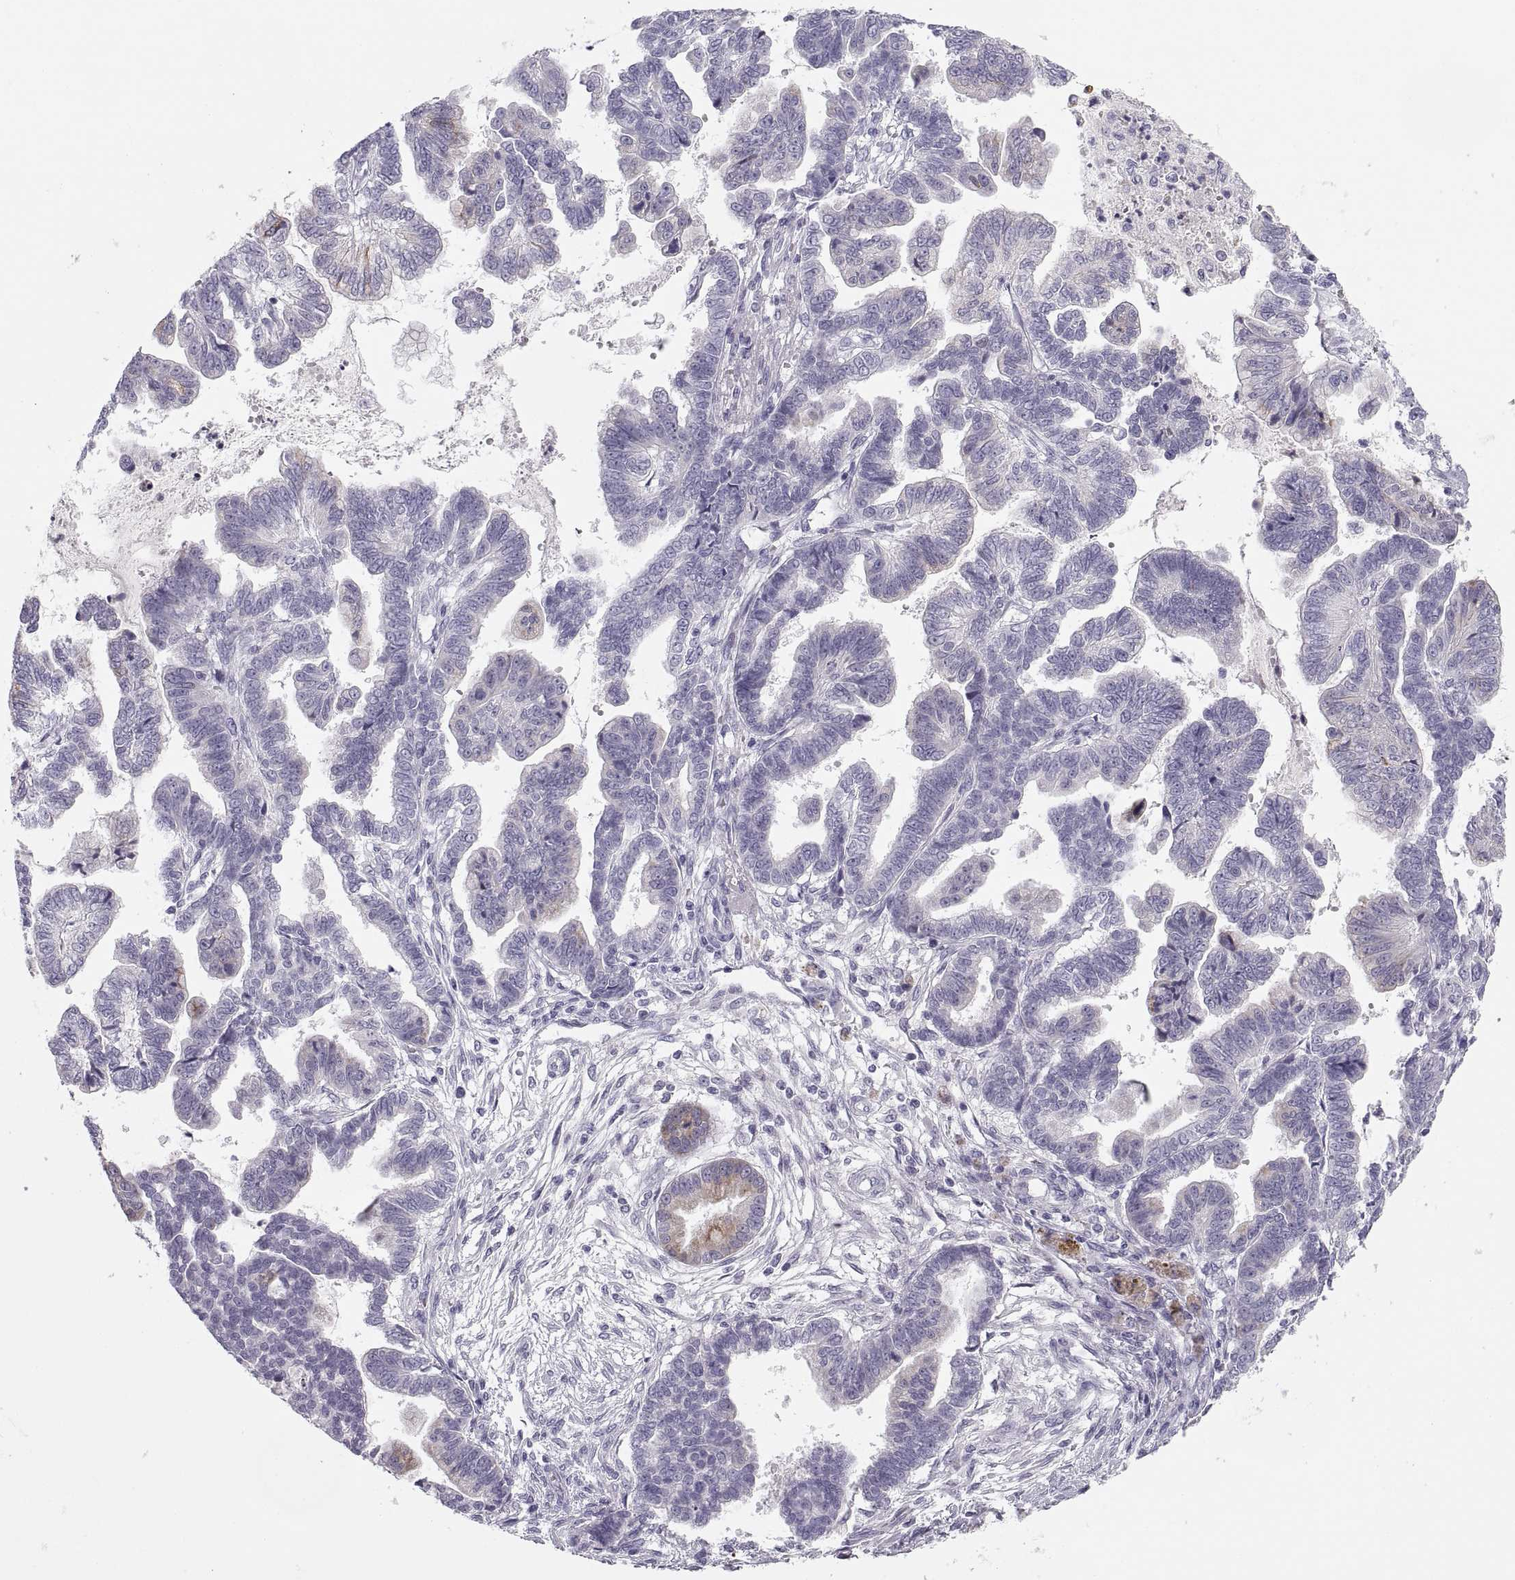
{"staining": {"intensity": "negative", "quantity": "none", "location": "none"}, "tissue": "stomach cancer", "cell_type": "Tumor cells", "image_type": "cancer", "snomed": [{"axis": "morphology", "description": "Adenocarcinoma, NOS"}, {"axis": "topography", "description": "Stomach"}], "caption": "High magnification brightfield microscopy of adenocarcinoma (stomach) stained with DAB (brown) and counterstained with hematoxylin (blue): tumor cells show no significant expression. The staining is performed using DAB (3,3'-diaminobenzidine) brown chromogen with nuclei counter-stained in using hematoxylin.", "gene": "MAGEB2", "patient": {"sex": "male", "age": 83}}